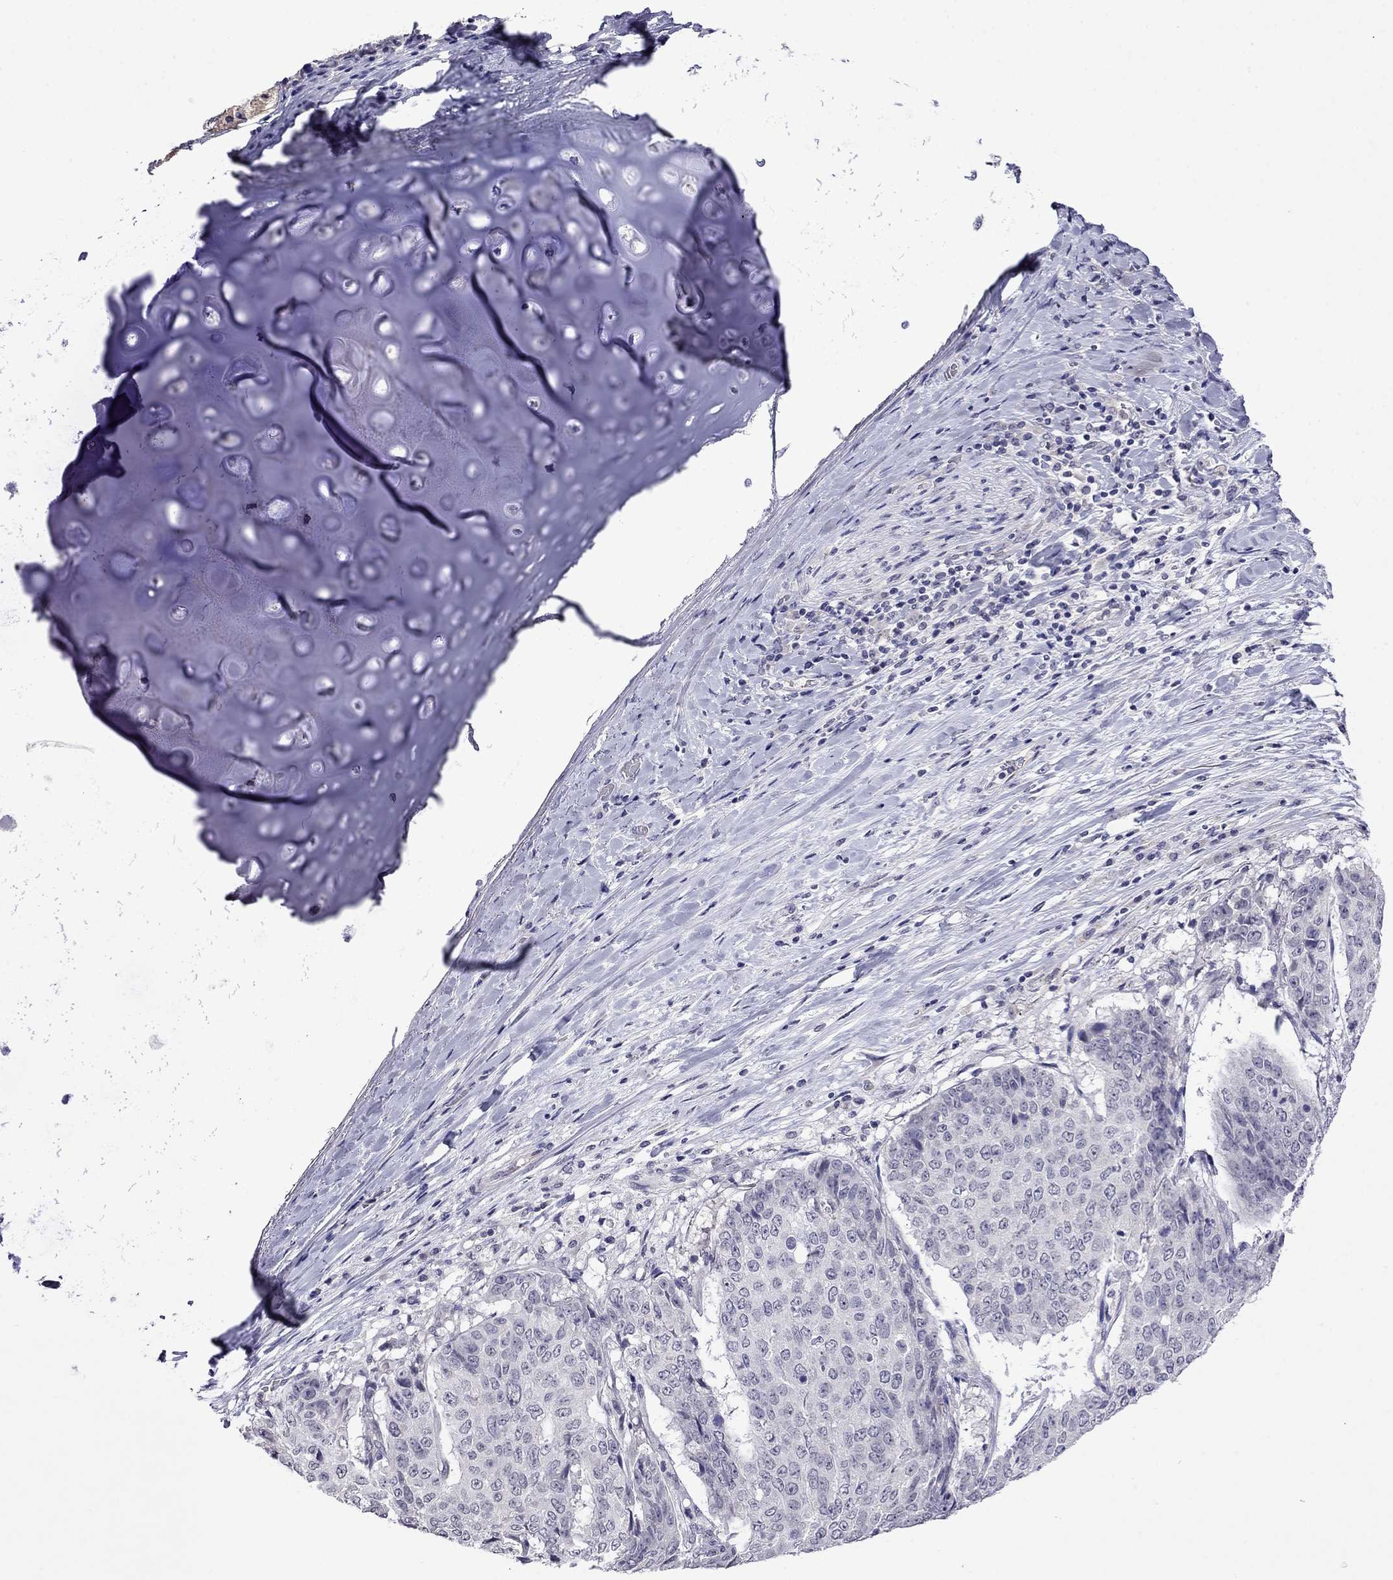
{"staining": {"intensity": "negative", "quantity": "none", "location": "none"}, "tissue": "lung cancer", "cell_type": "Tumor cells", "image_type": "cancer", "snomed": [{"axis": "morphology", "description": "Normal tissue, NOS"}, {"axis": "morphology", "description": "Squamous cell carcinoma, NOS"}, {"axis": "topography", "description": "Bronchus"}, {"axis": "topography", "description": "Lung"}], "caption": "Immunohistochemical staining of squamous cell carcinoma (lung) displays no significant positivity in tumor cells. Nuclei are stained in blue.", "gene": "STAR", "patient": {"sex": "male", "age": 64}}